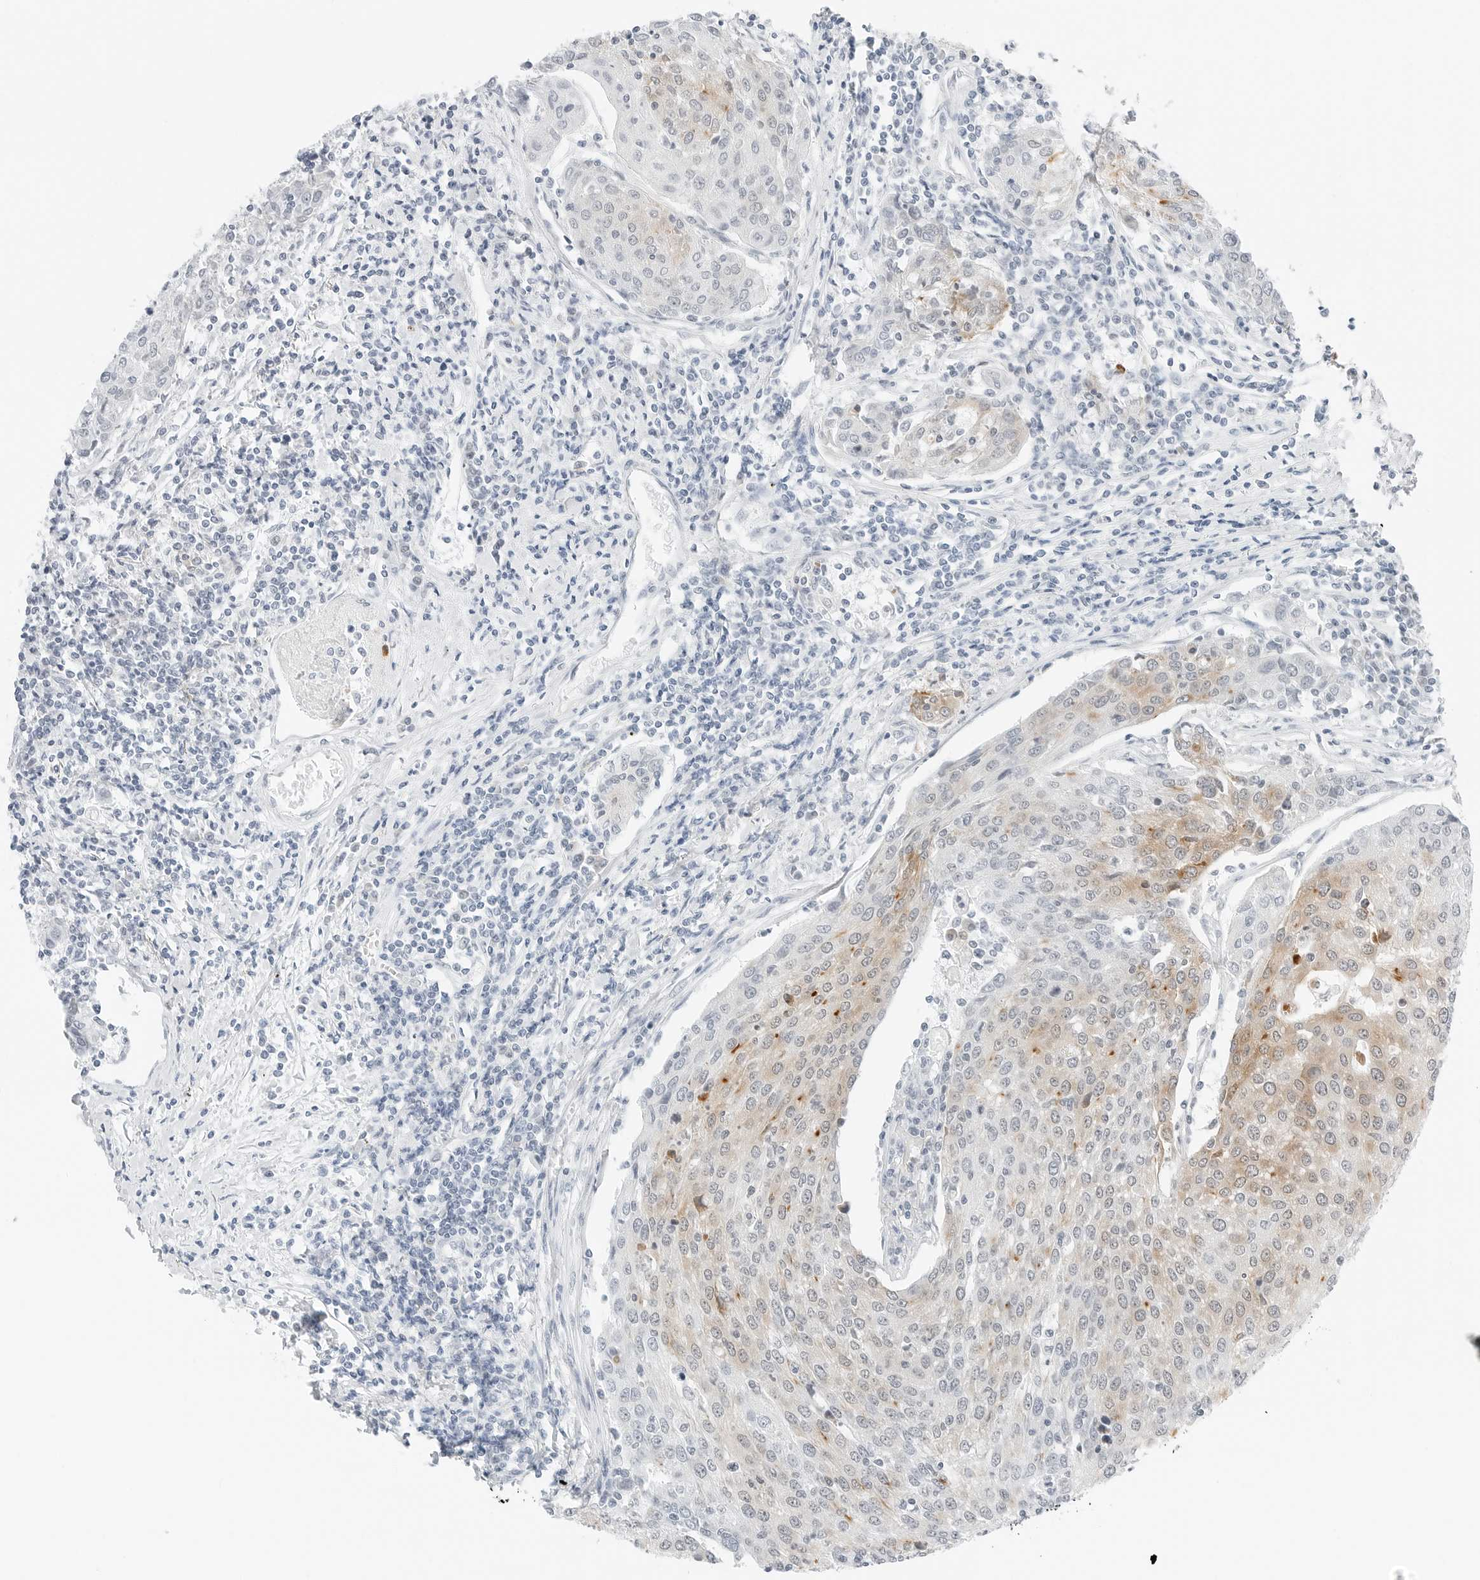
{"staining": {"intensity": "weak", "quantity": "25%-75%", "location": "cytoplasmic/membranous"}, "tissue": "urothelial cancer", "cell_type": "Tumor cells", "image_type": "cancer", "snomed": [{"axis": "morphology", "description": "Urothelial carcinoma, High grade"}, {"axis": "topography", "description": "Urinary bladder"}], "caption": "Immunohistochemical staining of high-grade urothelial carcinoma reveals low levels of weak cytoplasmic/membranous positivity in approximately 25%-75% of tumor cells.", "gene": "CCSAP", "patient": {"sex": "female", "age": 85}}